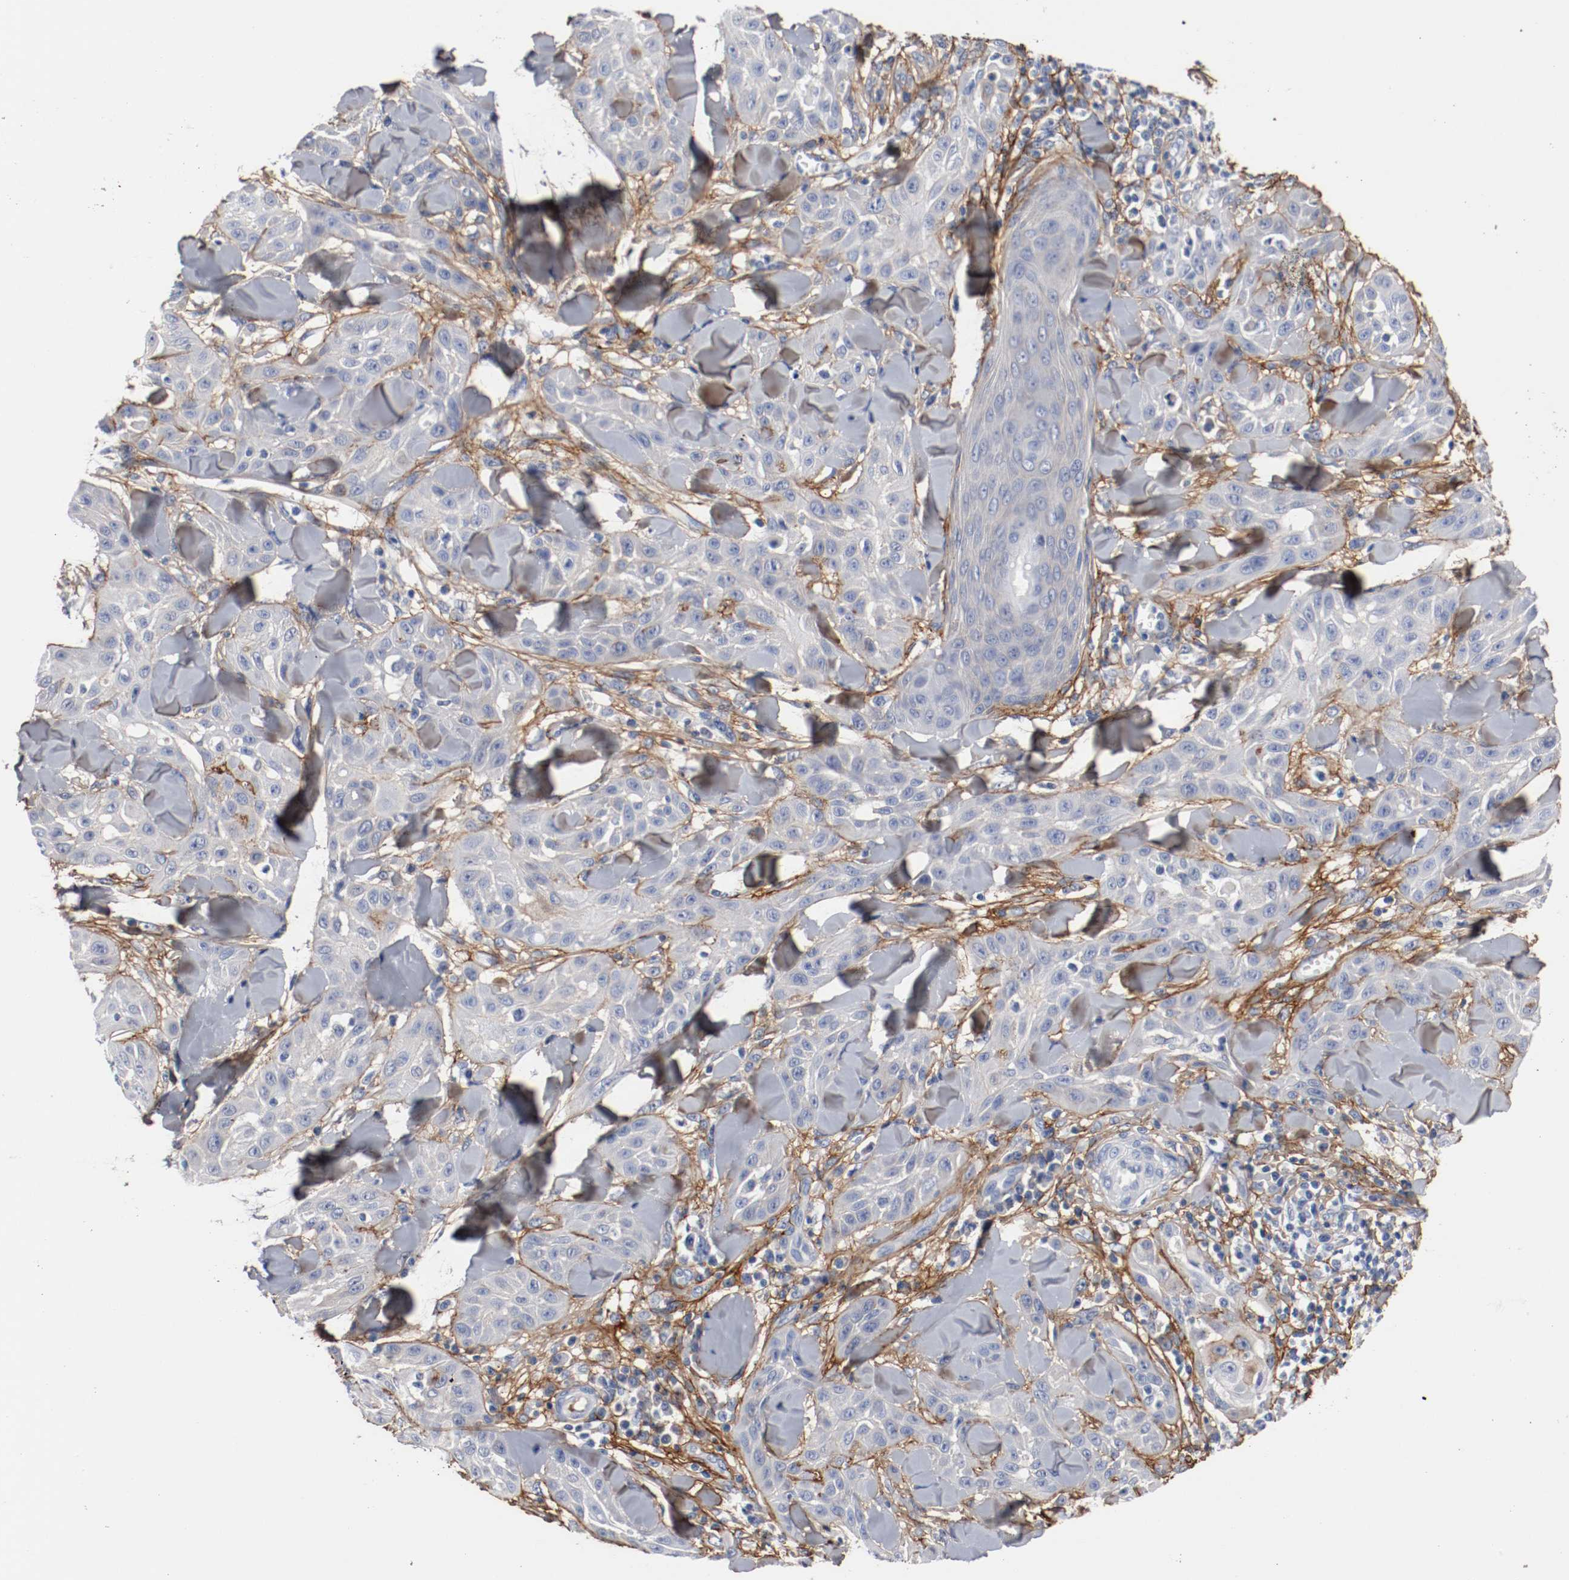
{"staining": {"intensity": "weak", "quantity": "<25%", "location": "cytoplasmic/membranous"}, "tissue": "skin cancer", "cell_type": "Tumor cells", "image_type": "cancer", "snomed": [{"axis": "morphology", "description": "Squamous cell carcinoma, NOS"}, {"axis": "topography", "description": "Skin"}], "caption": "A micrograph of human skin squamous cell carcinoma is negative for staining in tumor cells.", "gene": "TNC", "patient": {"sex": "male", "age": 24}}